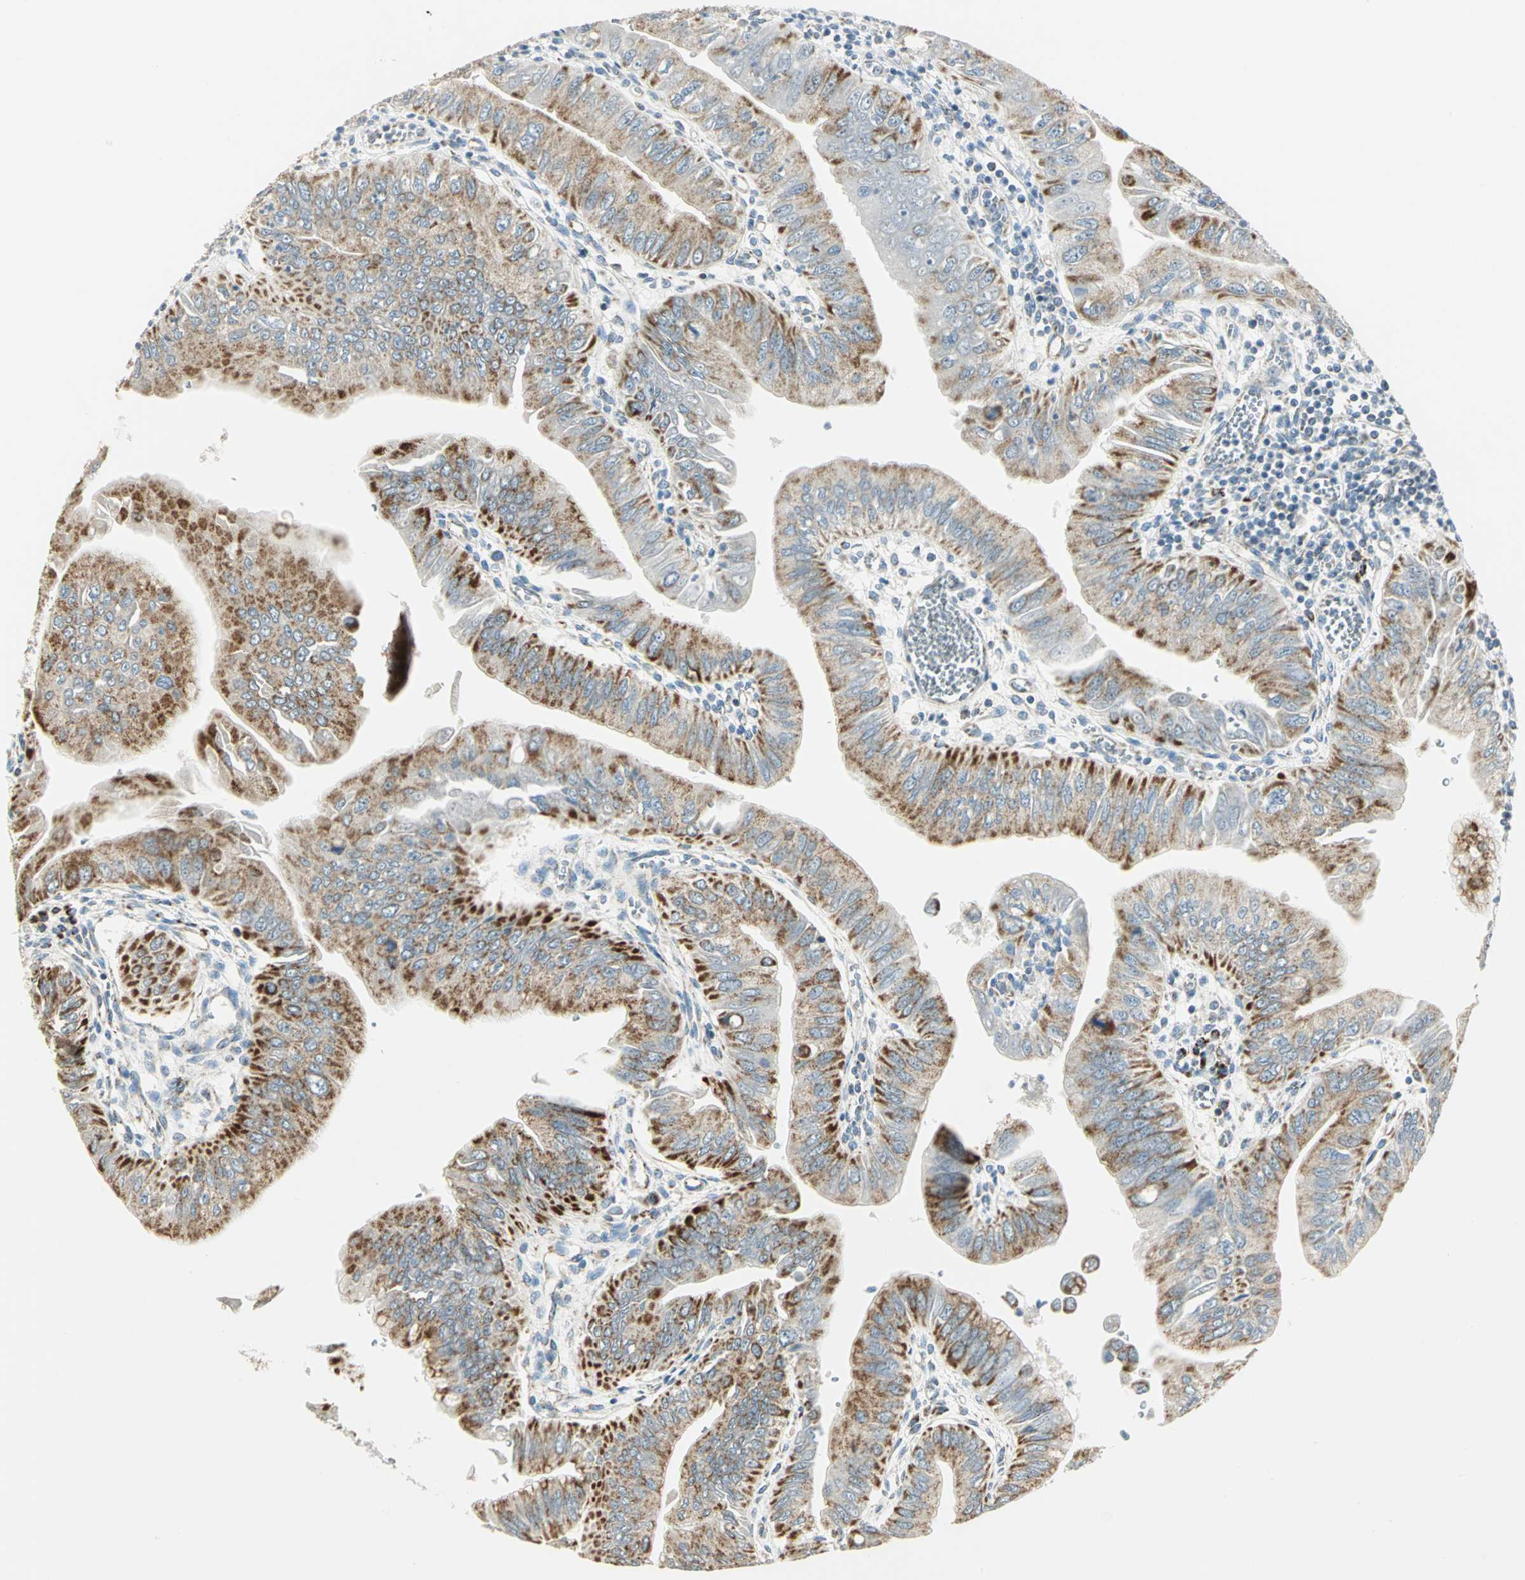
{"staining": {"intensity": "moderate", "quantity": ">75%", "location": "cytoplasmic/membranous"}, "tissue": "pancreatic cancer", "cell_type": "Tumor cells", "image_type": "cancer", "snomed": [{"axis": "morphology", "description": "Normal tissue, NOS"}, {"axis": "topography", "description": "Lymph node"}], "caption": "An immunohistochemistry image of tumor tissue is shown. Protein staining in brown shows moderate cytoplasmic/membranous positivity in pancreatic cancer within tumor cells.", "gene": "ACADM", "patient": {"sex": "male", "age": 50}}